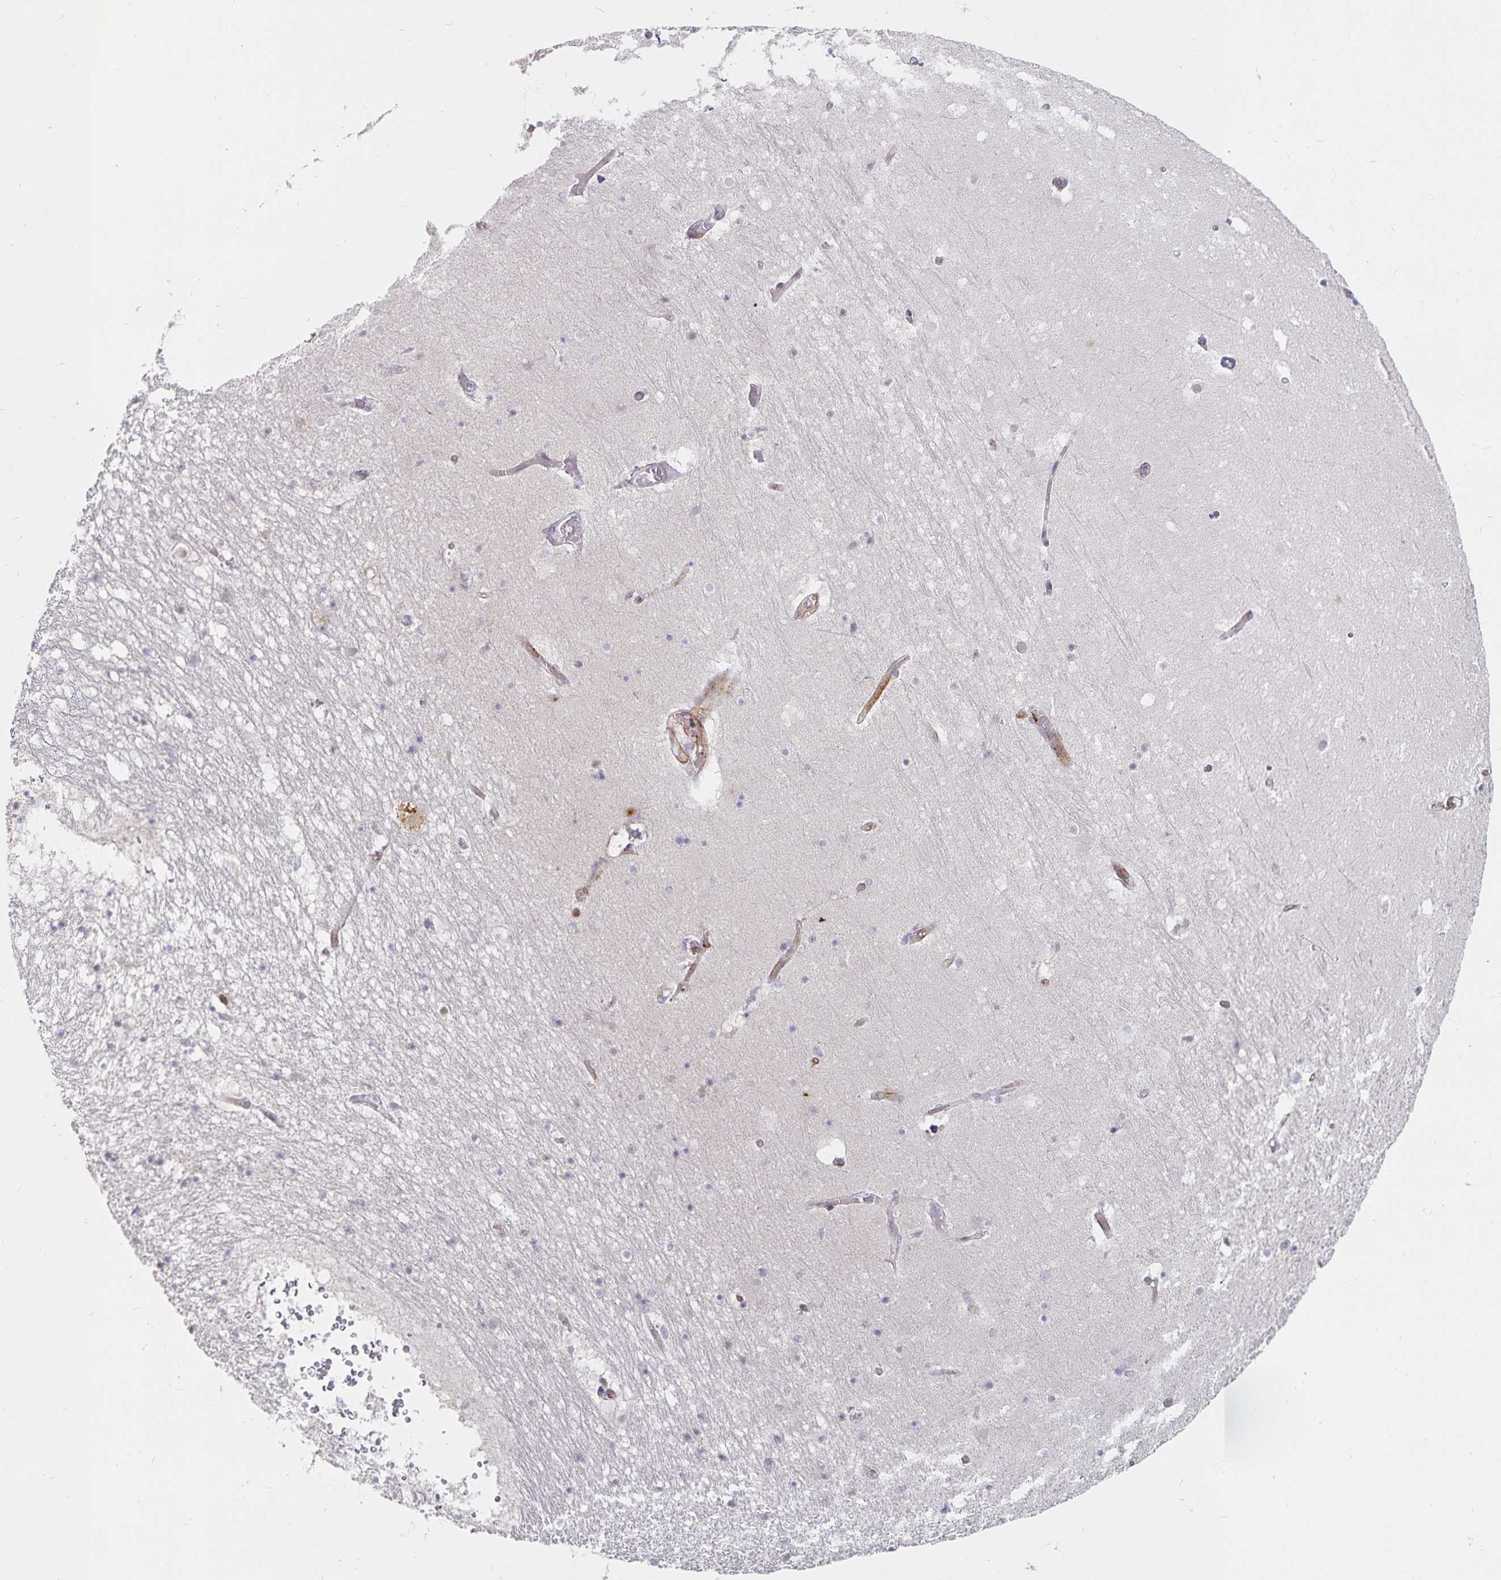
{"staining": {"intensity": "negative", "quantity": "none", "location": "none"}, "tissue": "hippocampus", "cell_type": "Glial cells", "image_type": "normal", "snomed": [{"axis": "morphology", "description": "Normal tissue, NOS"}, {"axis": "topography", "description": "Hippocampus"}], "caption": "Hippocampus was stained to show a protein in brown. There is no significant staining in glial cells. (DAB (3,3'-diaminobenzidine) immunohistochemistry, high magnification).", "gene": "S100G", "patient": {"sex": "female", "age": 52}}